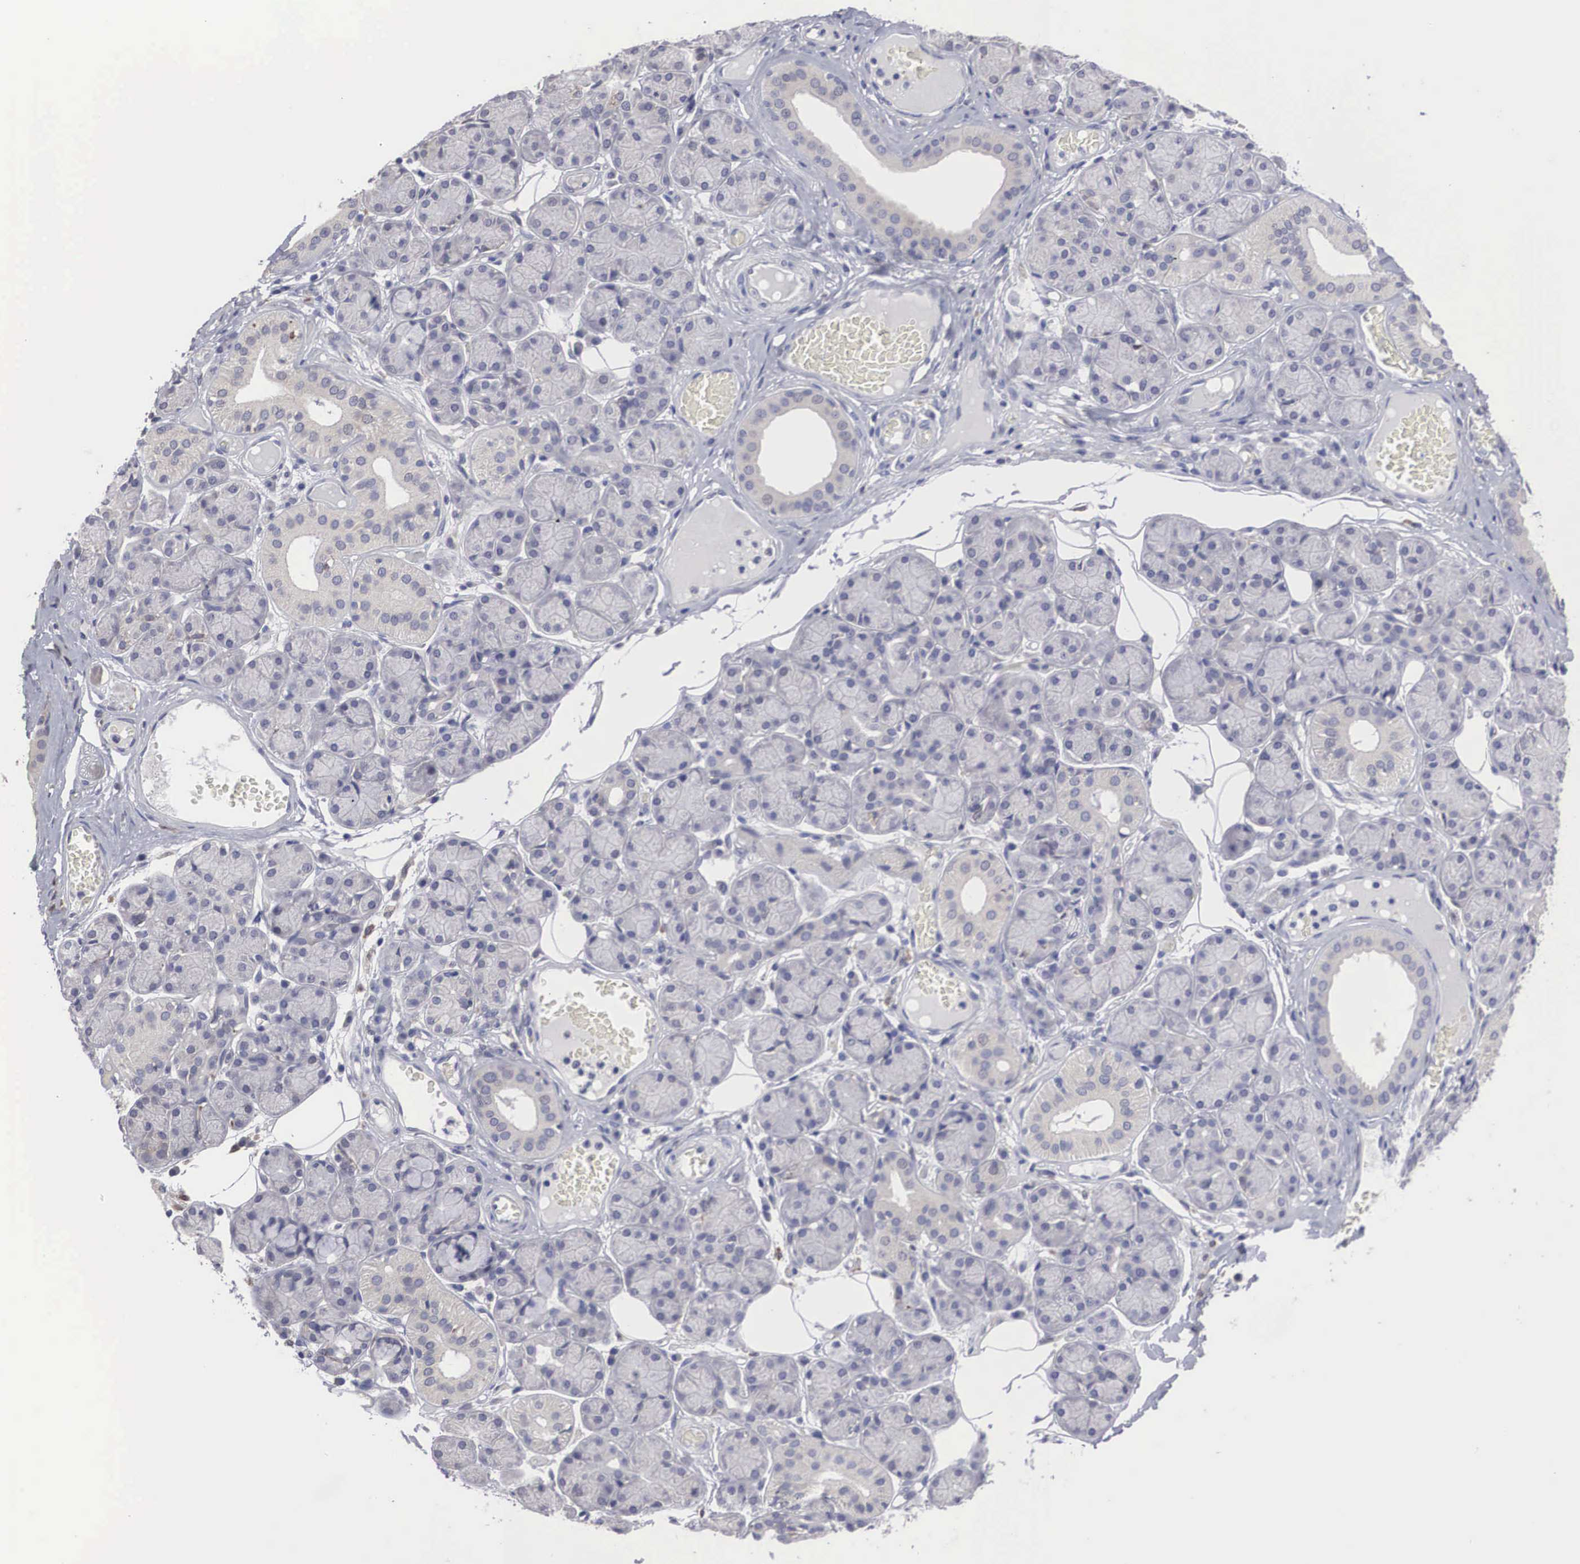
{"staining": {"intensity": "weak", "quantity": "<25%", "location": "cytoplasmic/membranous"}, "tissue": "salivary gland", "cell_type": "Glandular cells", "image_type": "normal", "snomed": [{"axis": "morphology", "description": "Normal tissue, NOS"}, {"axis": "topography", "description": "Salivary gland"}], "caption": "A high-resolution image shows immunohistochemistry (IHC) staining of benign salivary gland, which shows no significant staining in glandular cells.", "gene": "HMOX1", "patient": {"sex": "male", "age": 54}}